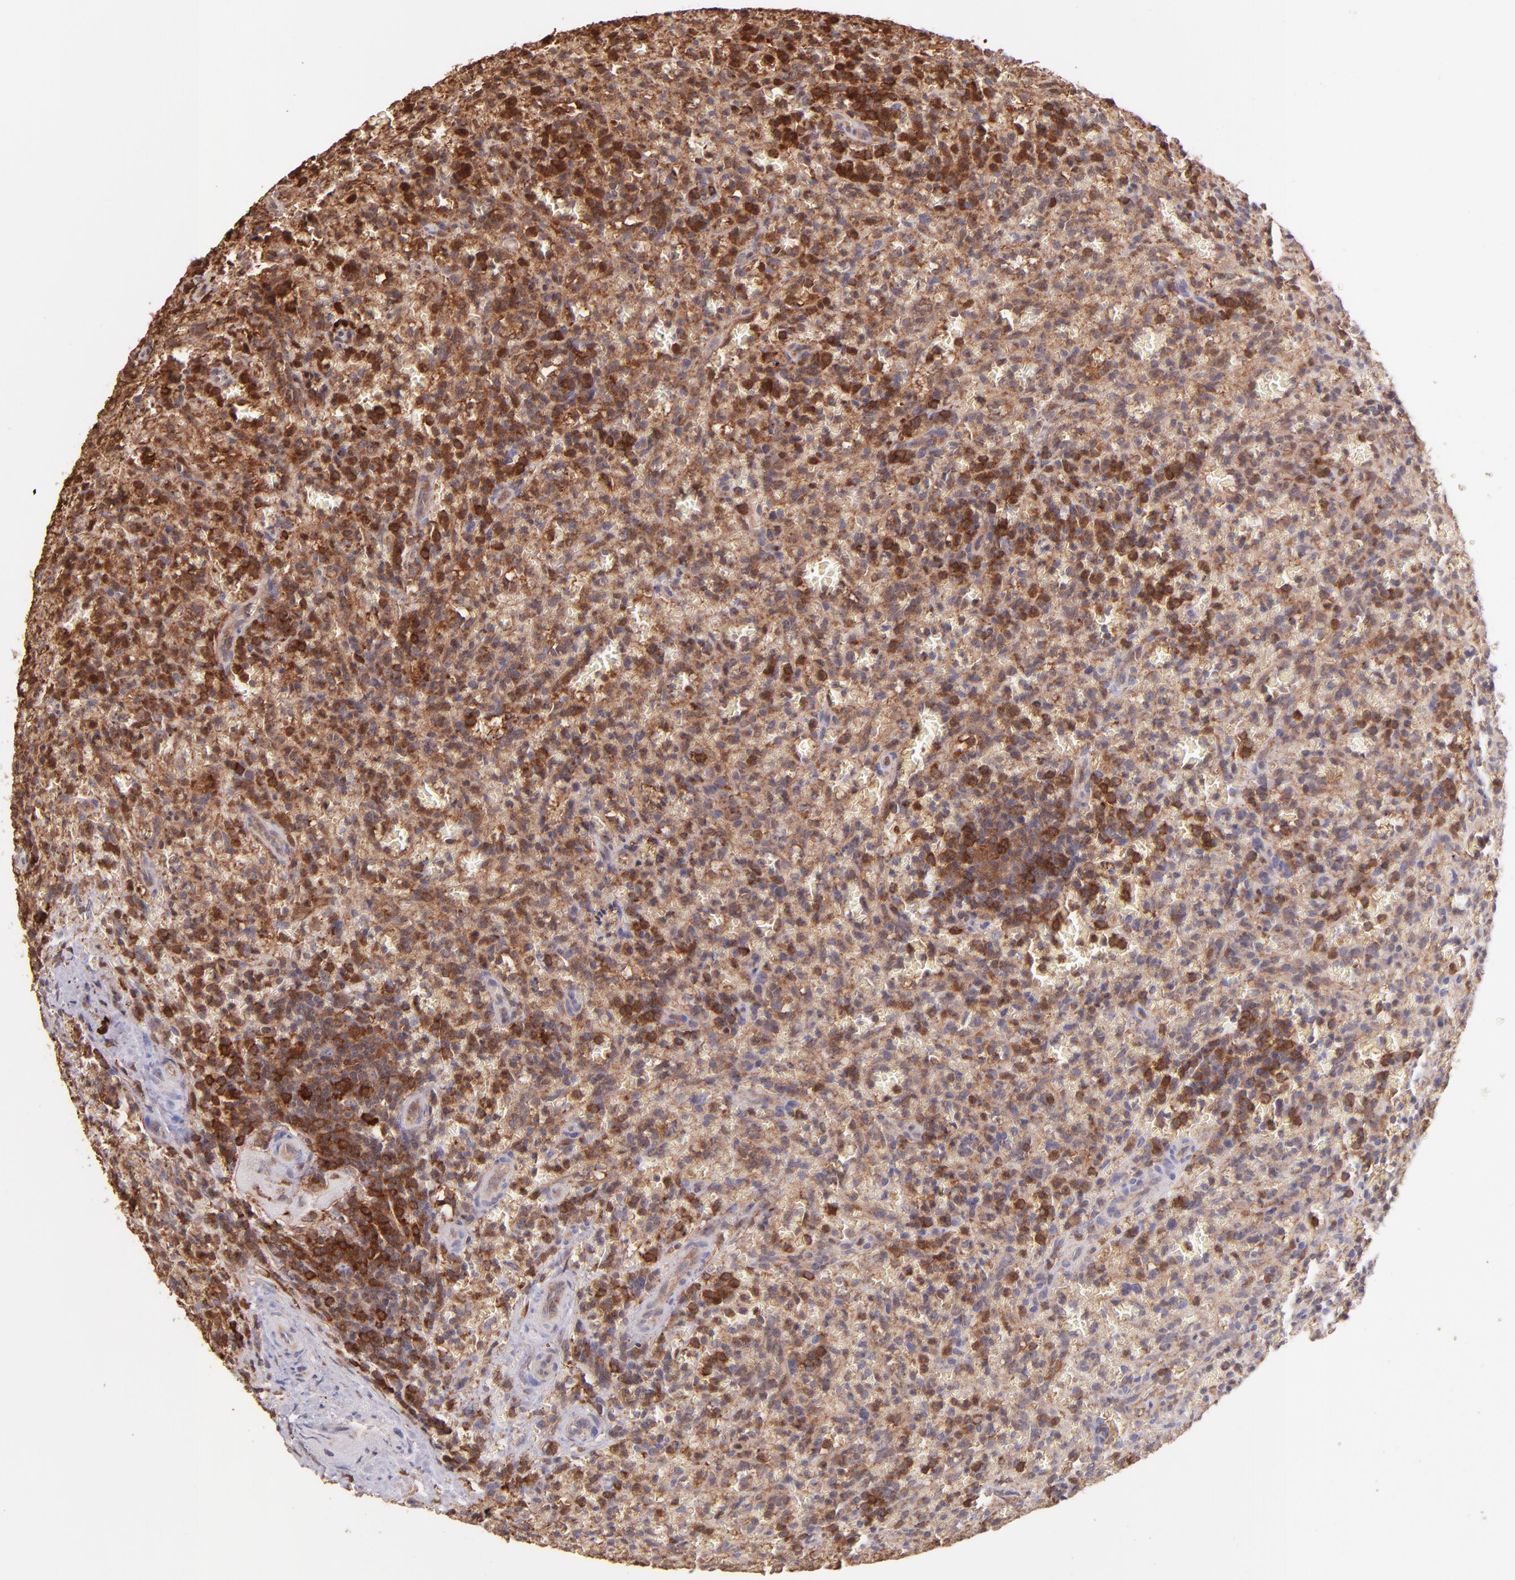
{"staining": {"intensity": "strong", "quantity": ">75%", "location": "cytoplasmic/membranous"}, "tissue": "lymphoma", "cell_type": "Tumor cells", "image_type": "cancer", "snomed": [{"axis": "morphology", "description": "Malignant lymphoma, non-Hodgkin's type, Low grade"}, {"axis": "topography", "description": "Spleen"}], "caption": "Immunohistochemical staining of human malignant lymphoma, non-Hodgkin's type (low-grade) reveals strong cytoplasmic/membranous protein positivity in approximately >75% of tumor cells. (DAB = brown stain, brightfield microscopy at high magnification).", "gene": "BTK", "patient": {"sex": "female", "age": 64}}